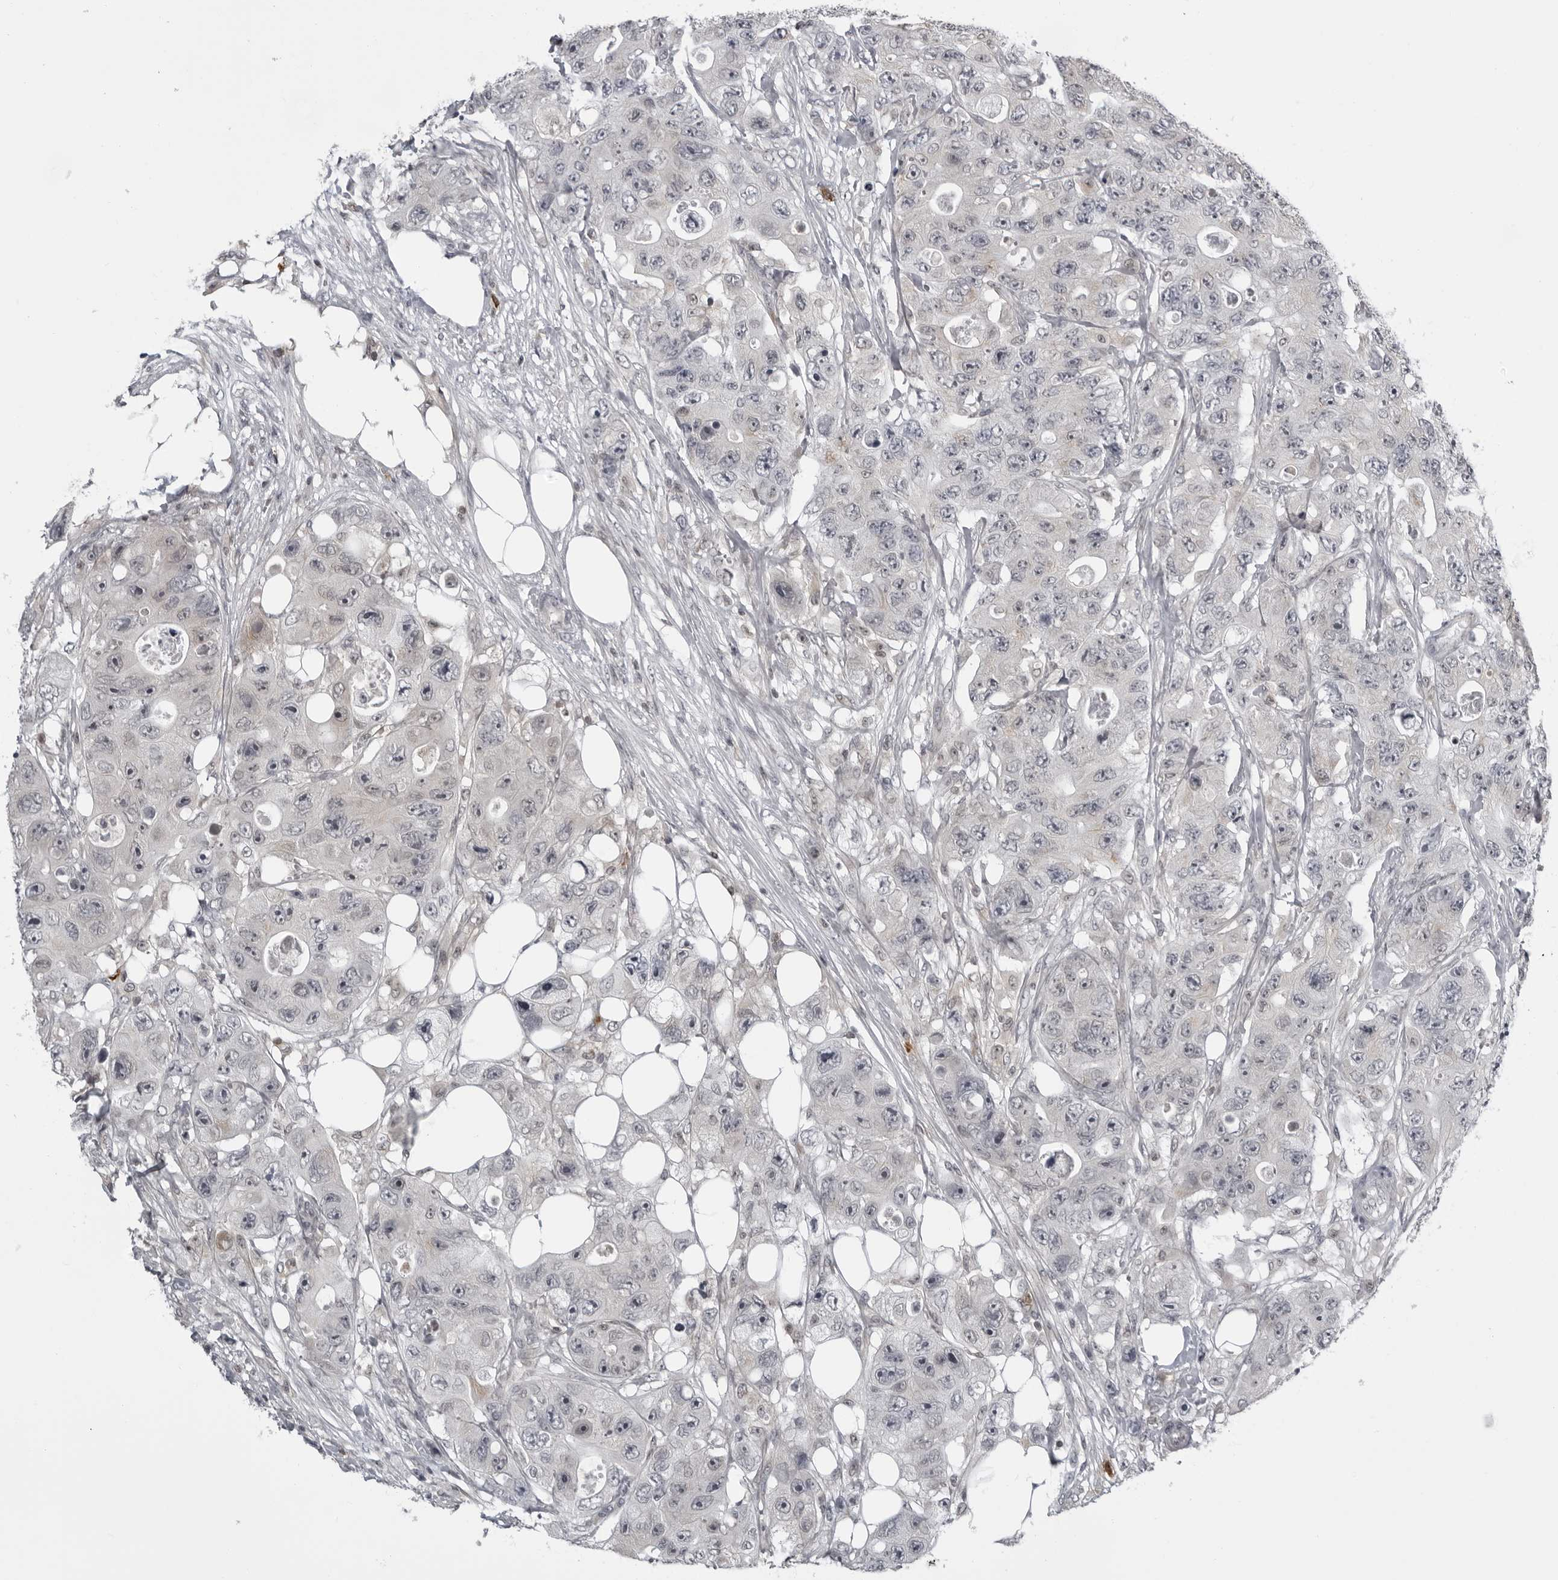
{"staining": {"intensity": "negative", "quantity": "none", "location": "none"}, "tissue": "colorectal cancer", "cell_type": "Tumor cells", "image_type": "cancer", "snomed": [{"axis": "morphology", "description": "Adenocarcinoma, NOS"}, {"axis": "topography", "description": "Colon"}], "caption": "Protein analysis of colorectal cancer (adenocarcinoma) exhibits no significant positivity in tumor cells.", "gene": "RTCA", "patient": {"sex": "female", "age": 46}}